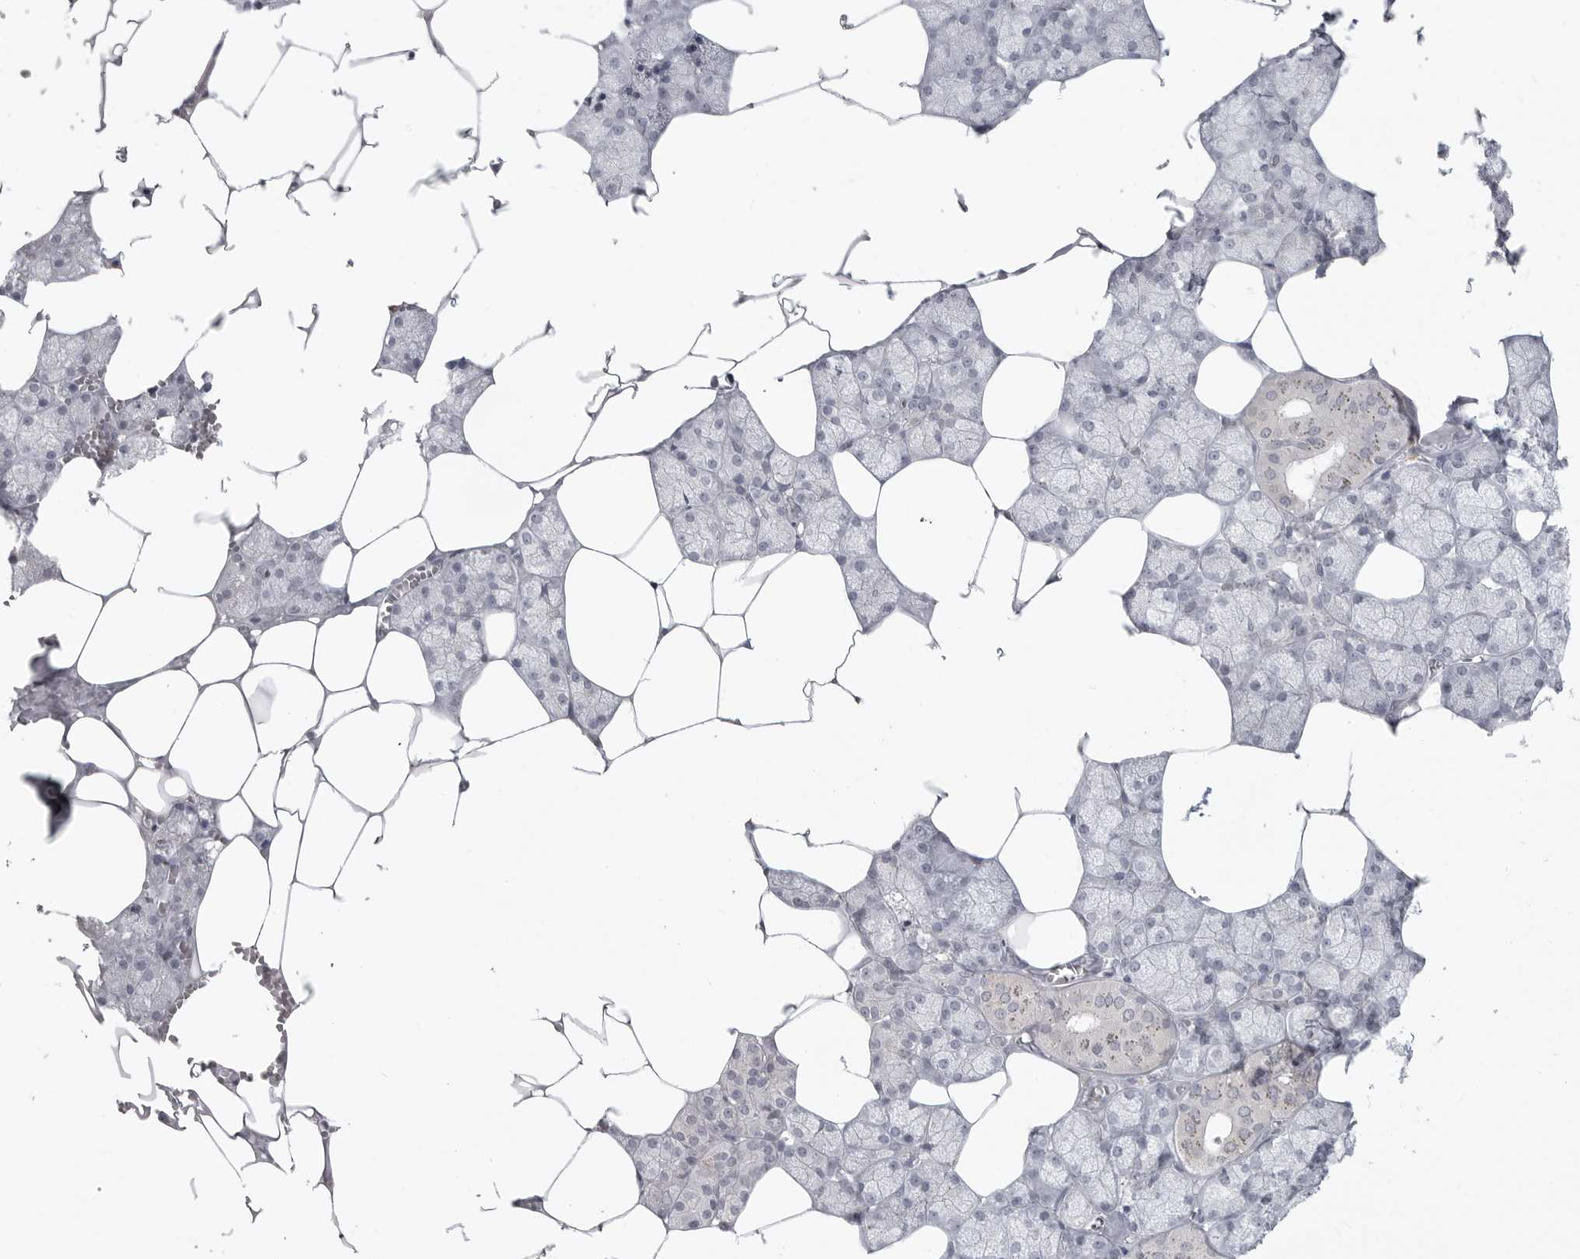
{"staining": {"intensity": "negative", "quantity": "none", "location": "none"}, "tissue": "salivary gland", "cell_type": "Glandular cells", "image_type": "normal", "snomed": [{"axis": "morphology", "description": "Normal tissue, NOS"}, {"axis": "topography", "description": "Salivary gland"}], "caption": "This is an immunohistochemistry (IHC) micrograph of benign human salivary gland. There is no staining in glandular cells.", "gene": "TCTN3", "patient": {"sex": "male", "age": 62}}